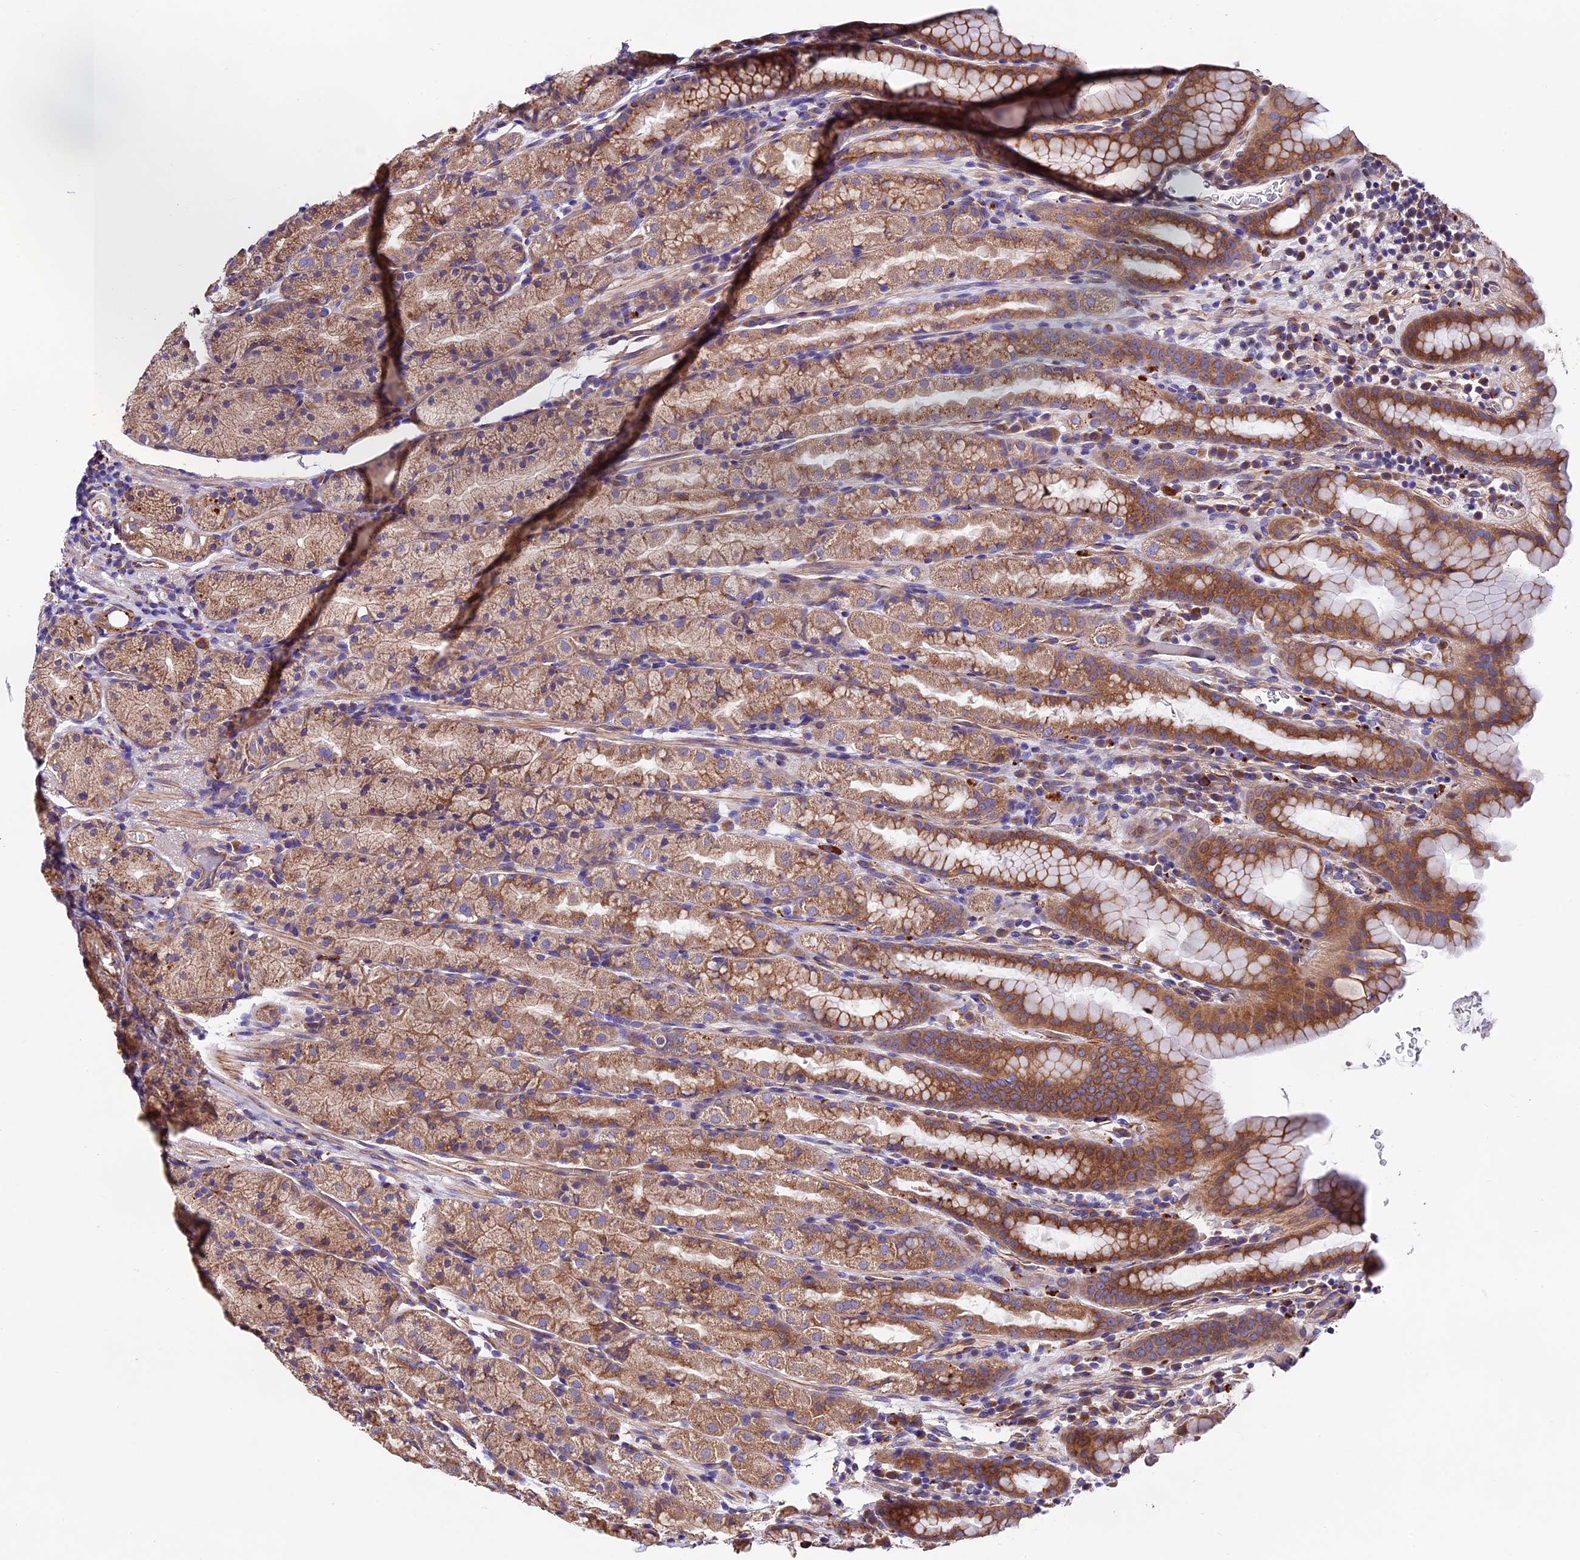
{"staining": {"intensity": "moderate", "quantity": ">75%", "location": "cytoplasmic/membranous"}, "tissue": "stomach", "cell_type": "Glandular cells", "image_type": "normal", "snomed": [{"axis": "morphology", "description": "Normal tissue, NOS"}, {"axis": "topography", "description": "Stomach, upper"}, {"axis": "topography", "description": "Stomach, lower"}, {"axis": "topography", "description": "Small intestine"}], "caption": "Benign stomach was stained to show a protein in brown. There is medium levels of moderate cytoplasmic/membranous staining in about >75% of glandular cells. The staining was performed using DAB to visualize the protein expression in brown, while the nuclei were stained in blue with hematoxylin (Magnification: 20x).", "gene": "CLN5", "patient": {"sex": "male", "age": 68}}